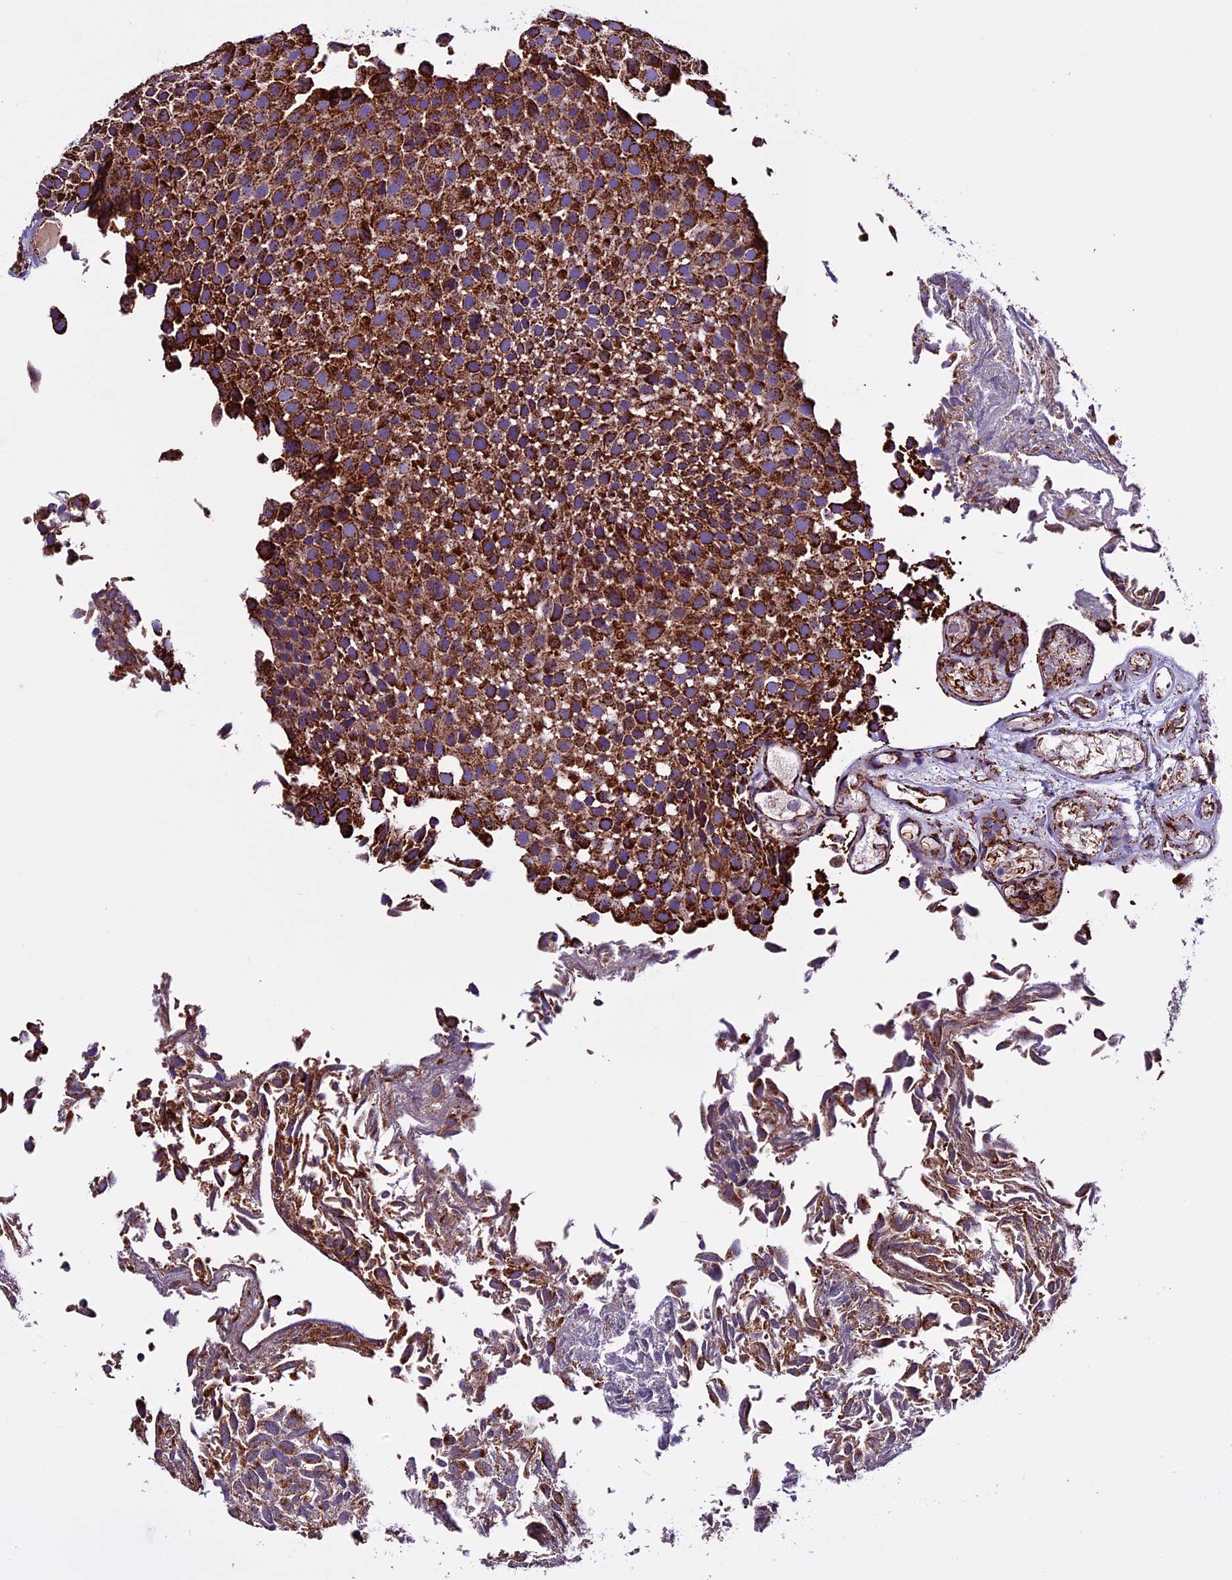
{"staining": {"intensity": "strong", "quantity": ">75%", "location": "cytoplasmic/membranous"}, "tissue": "urothelial cancer", "cell_type": "Tumor cells", "image_type": "cancer", "snomed": [{"axis": "morphology", "description": "Urothelial carcinoma, Low grade"}, {"axis": "topography", "description": "Urinary bladder"}], "caption": "This is a micrograph of IHC staining of urothelial carcinoma (low-grade), which shows strong expression in the cytoplasmic/membranous of tumor cells.", "gene": "CX3CL1", "patient": {"sex": "male", "age": 89}}